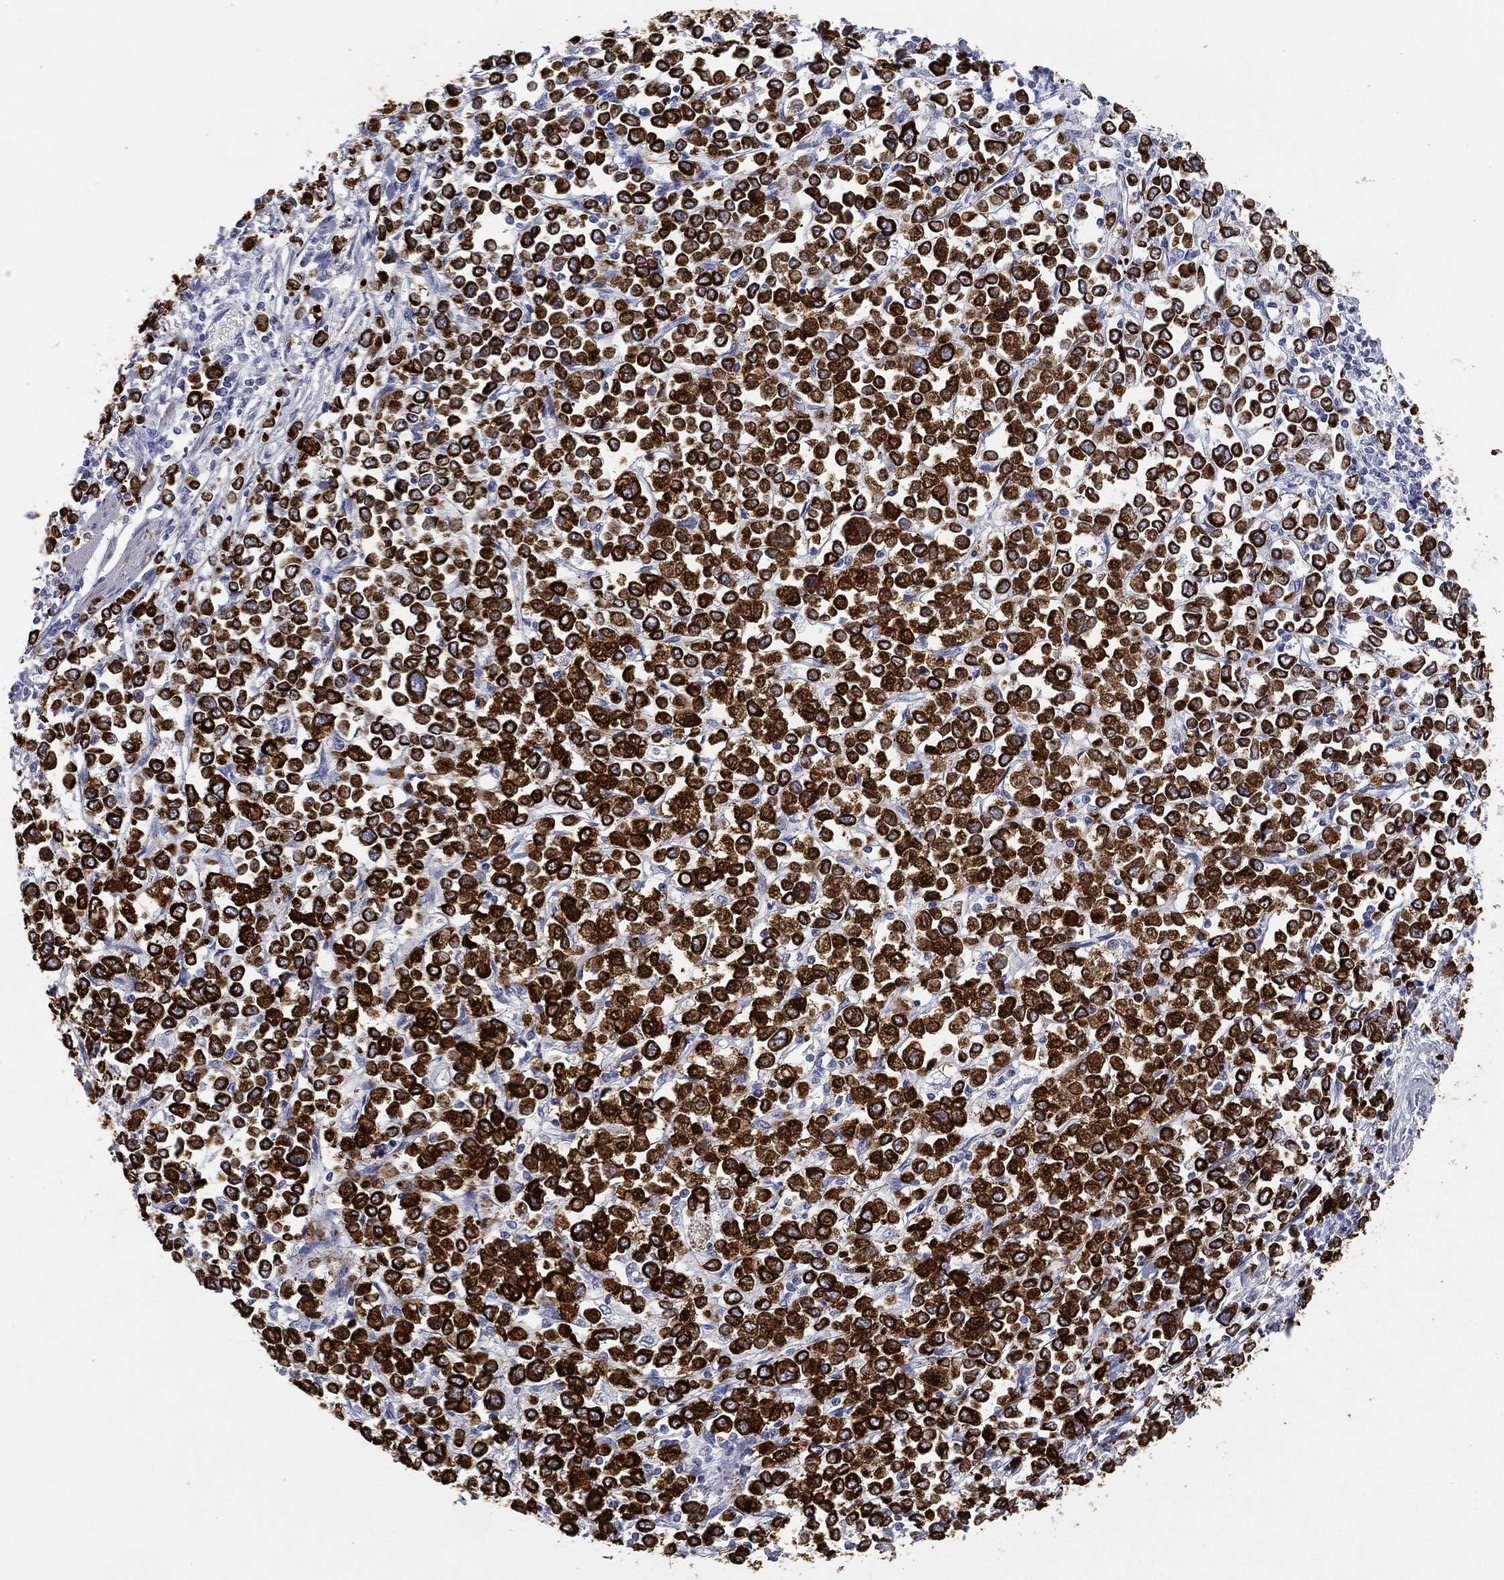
{"staining": {"intensity": "strong", "quantity": ">75%", "location": "cytoplasmic/membranous"}, "tissue": "stomach cancer", "cell_type": "Tumor cells", "image_type": "cancer", "snomed": [{"axis": "morphology", "description": "Adenocarcinoma, NOS"}, {"axis": "topography", "description": "Stomach, upper"}], "caption": "Protein positivity by immunohistochemistry reveals strong cytoplasmic/membranous expression in approximately >75% of tumor cells in stomach adenocarcinoma.", "gene": "KRT7", "patient": {"sex": "male", "age": 70}}